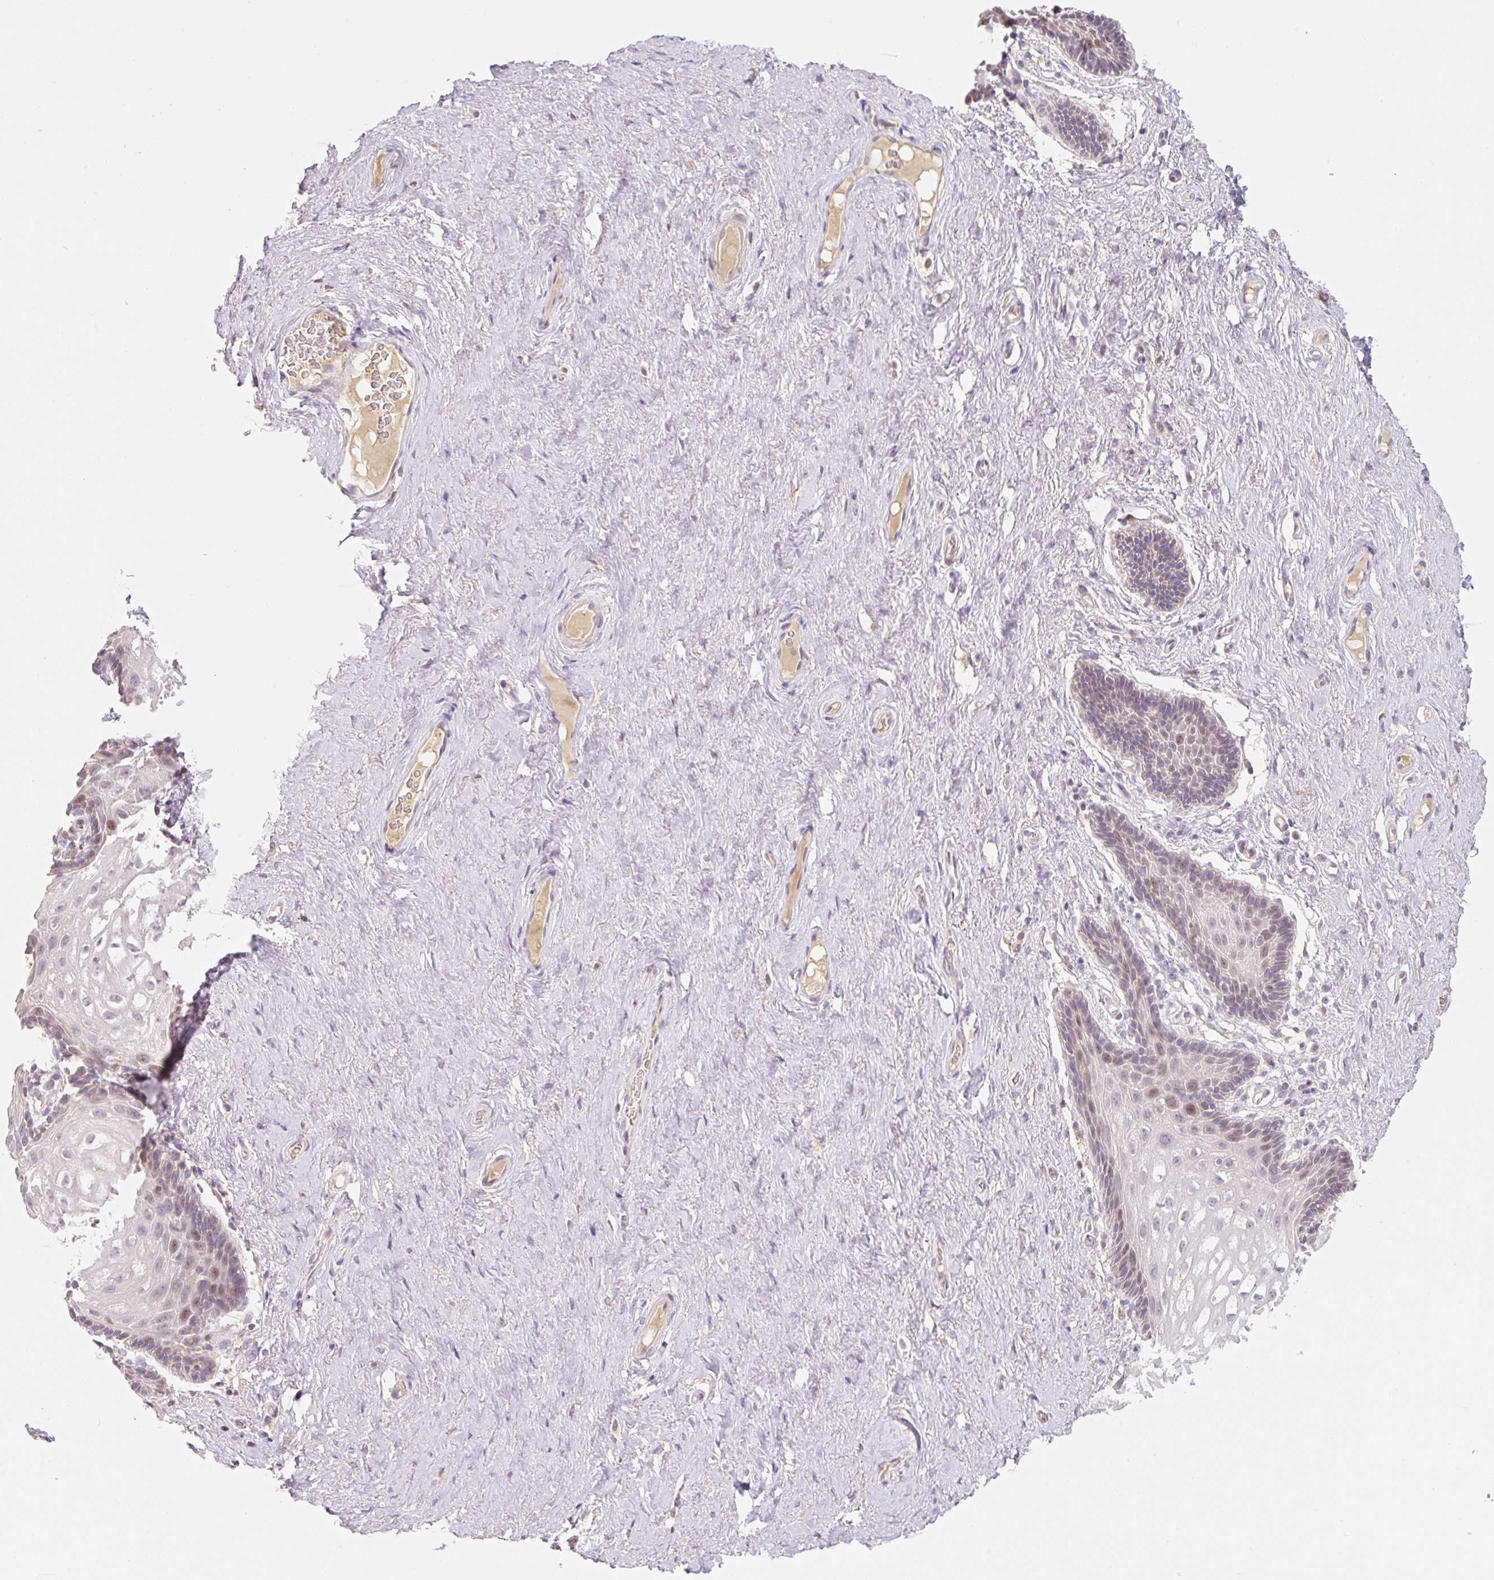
{"staining": {"intensity": "weak", "quantity": "<25%", "location": "nuclear"}, "tissue": "vagina", "cell_type": "Squamous epithelial cells", "image_type": "normal", "snomed": [{"axis": "morphology", "description": "Normal tissue, NOS"}, {"axis": "topography", "description": "Vagina"}, {"axis": "topography", "description": "Peripheral nerve tissue"}], "caption": "Immunohistochemistry histopathology image of normal vagina: vagina stained with DAB shows no significant protein positivity in squamous epithelial cells.", "gene": "MIA2", "patient": {"sex": "female", "age": 71}}